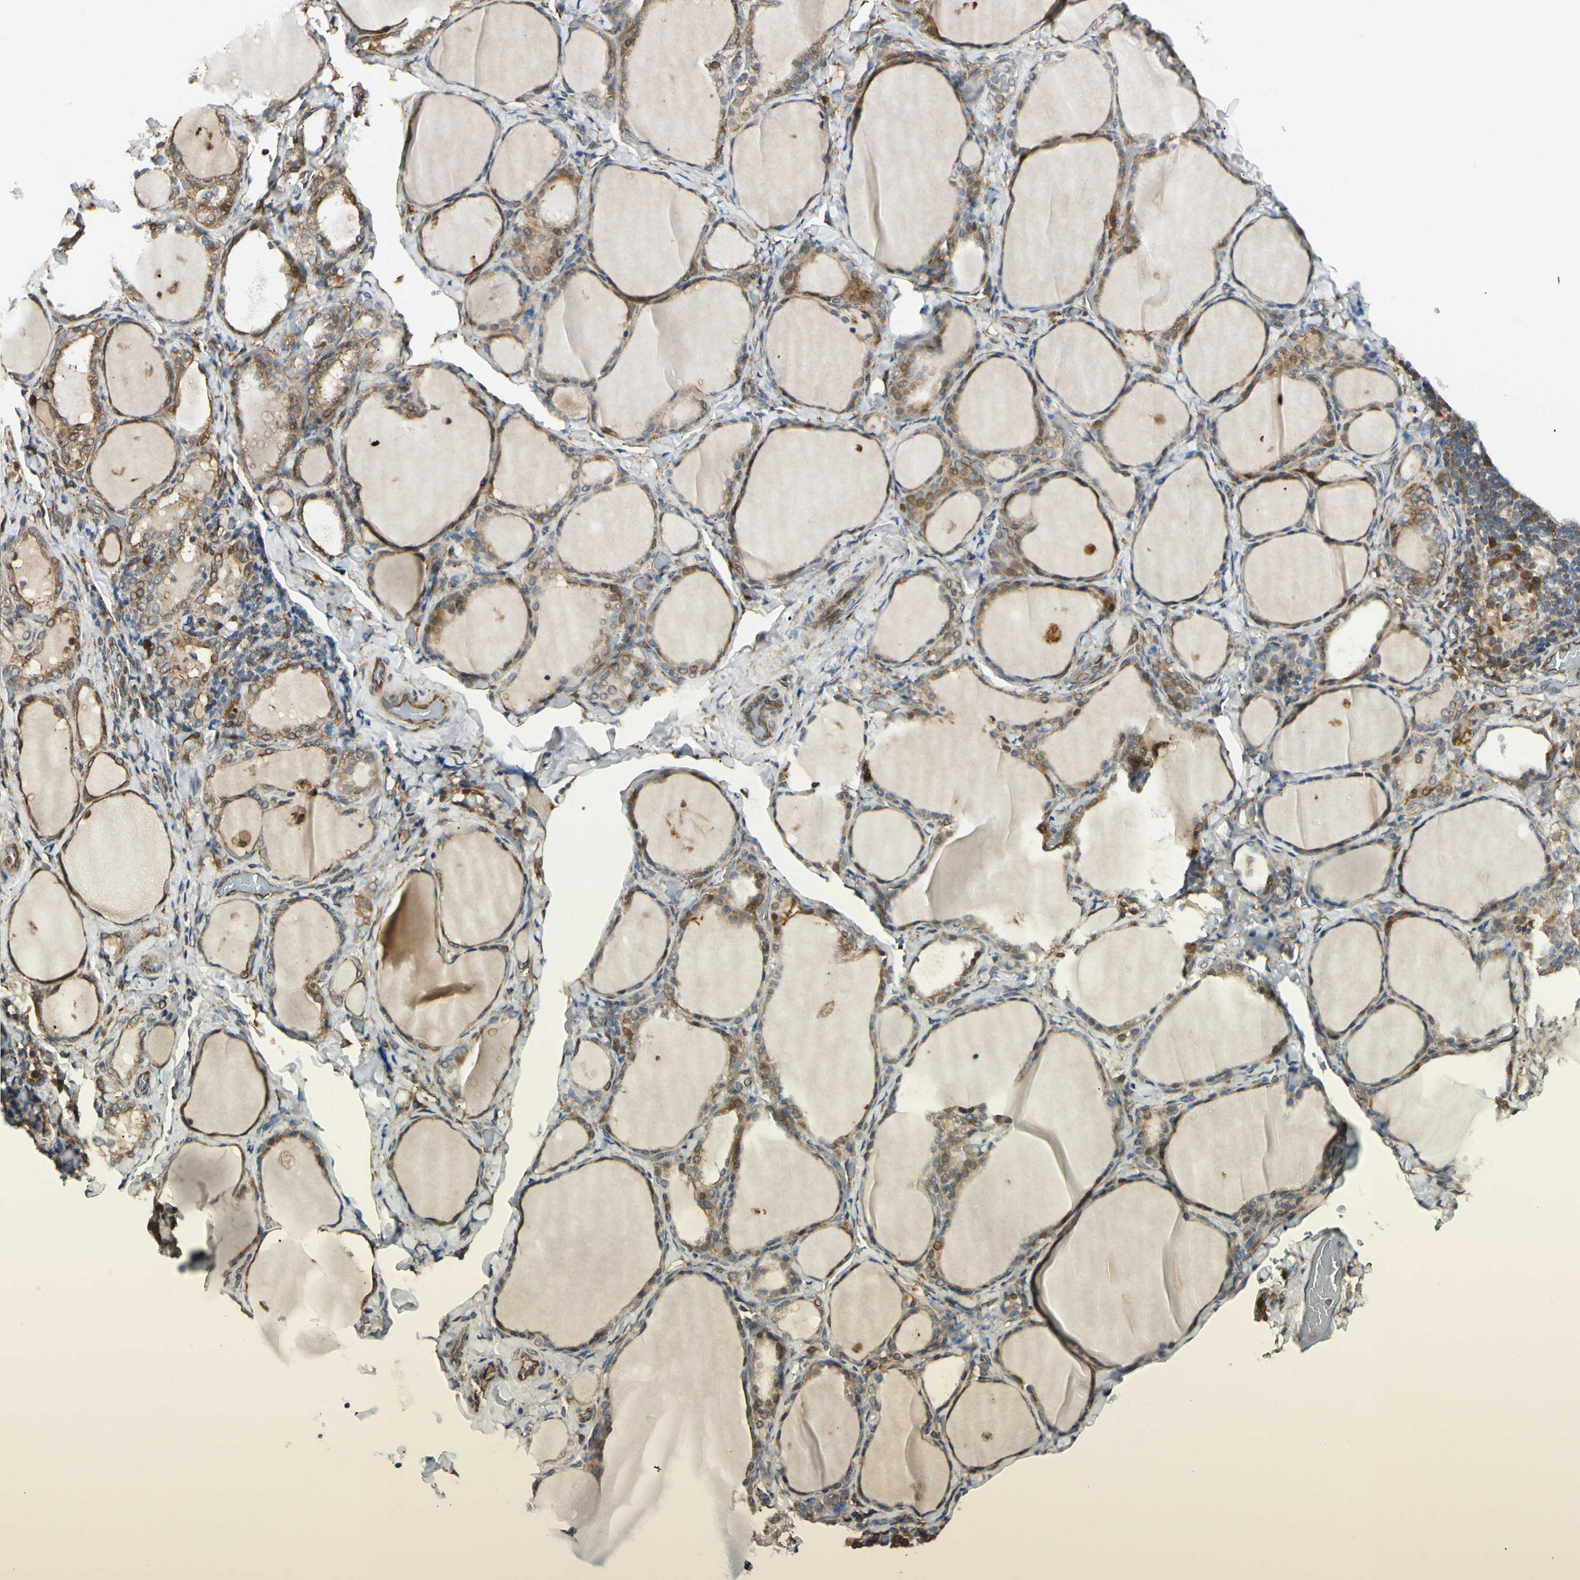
{"staining": {"intensity": "strong", "quantity": ">75%", "location": "cytoplasmic/membranous"}, "tissue": "thyroid gland", "cell_type": "Glandular cells", "image_type": "normal", "snomed": [{"axis": "morphology", "description": "Normal tissue, NOS"}, {"axis": "morphology", "description": "Papillary adenocarcinoma, NOS"}, {"axis": "topography", "description": "Thyroid gland"}], "caption": "Thyroid gland stained with IHC demonstrates strong cytoplasmic/membranous positivity in approximately >75% of glandular cells.", "gene": "FTH1", "patient": {"sex": "female", "age": 30}}